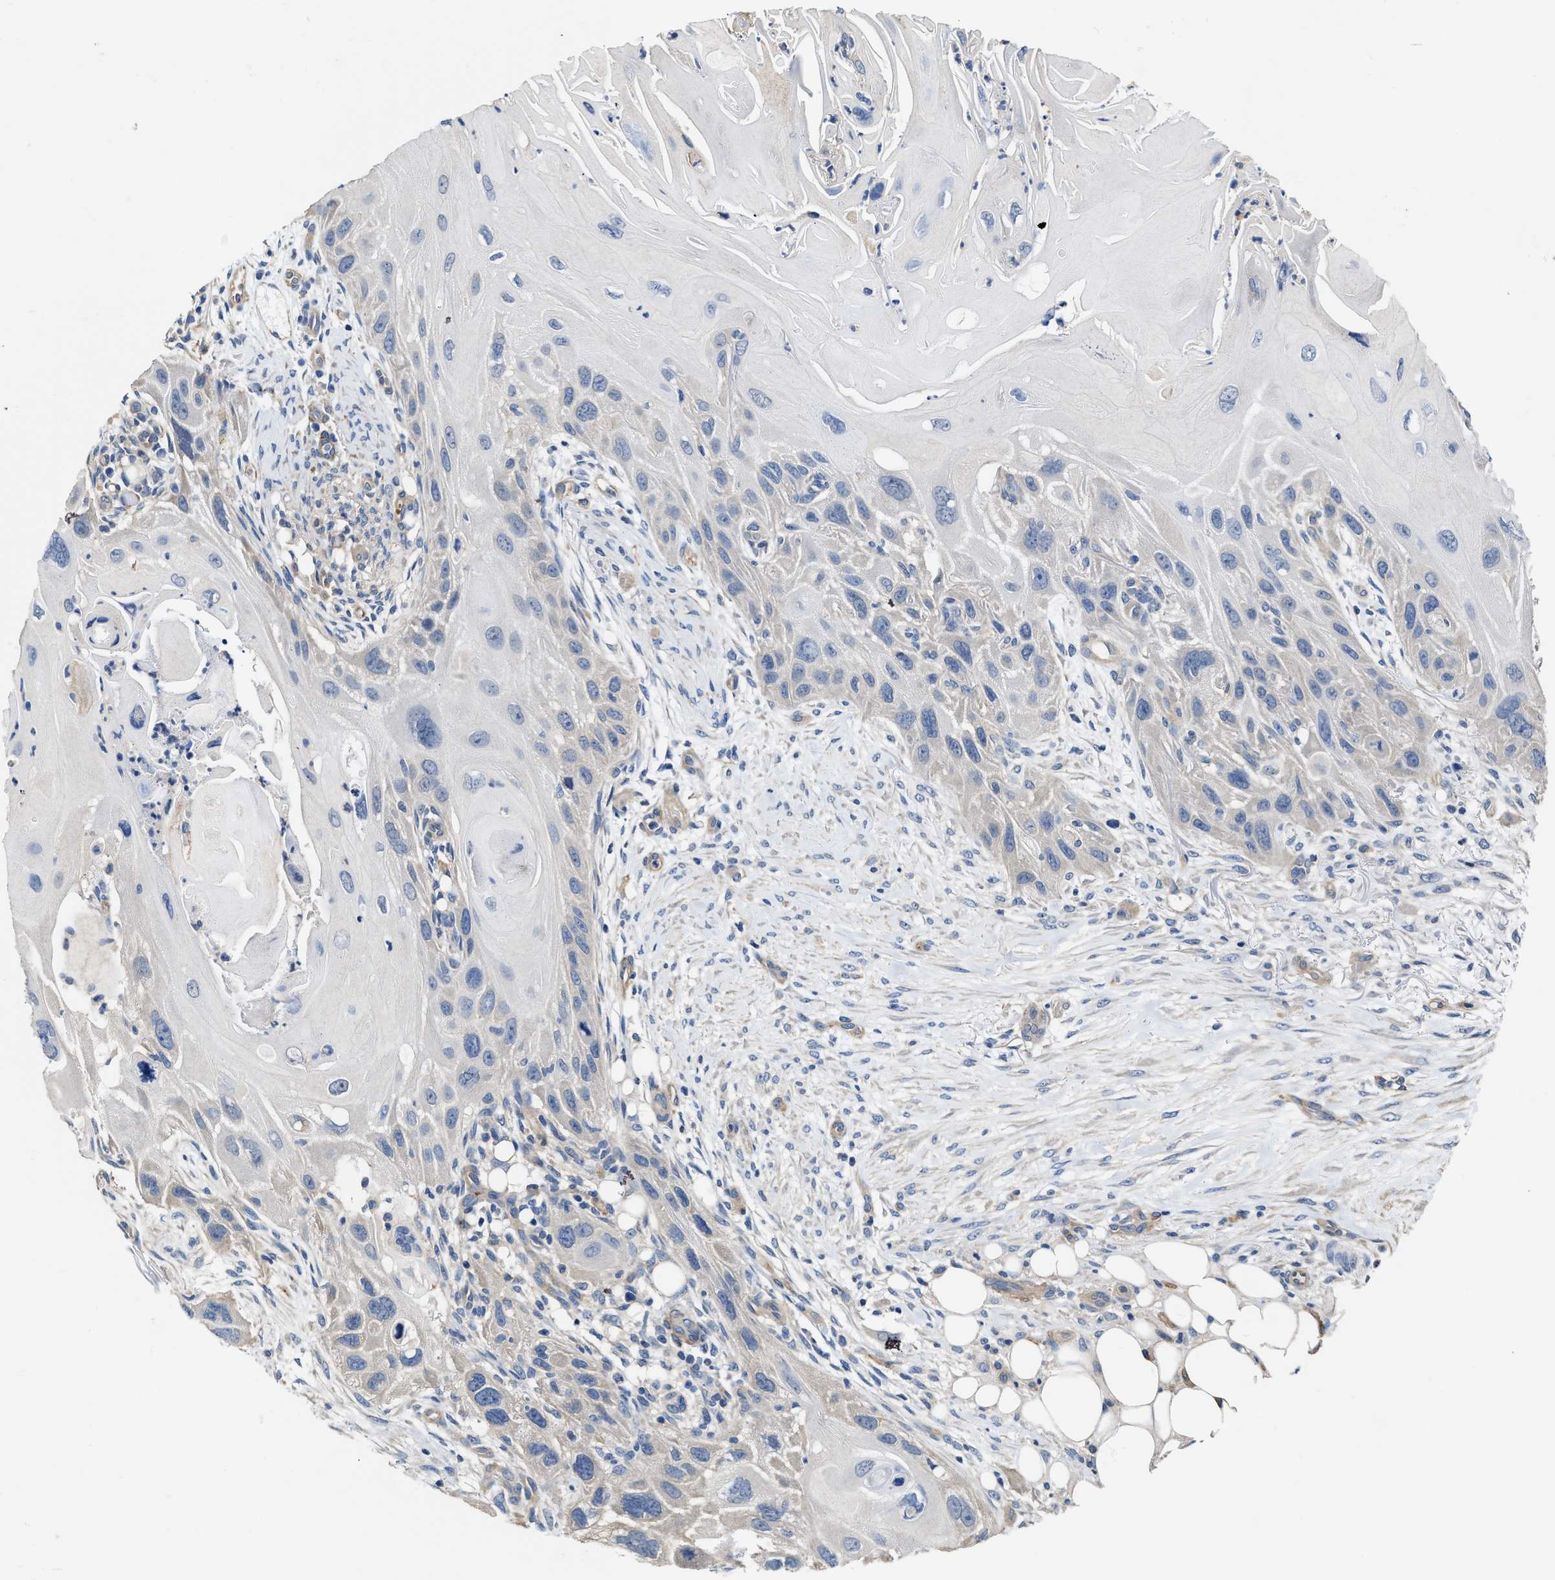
{"staining": {"intensity": "negative", "quantity": "none", "location": "none"}, "tissue": "skin cancer", "cell_type": "Tumor cells", "image_type": "cancer", "snomed": [{"axis": "morphology", "description": "Squamous cell carcinoma, NOS"}, {"axis": "topography", "description": "Skin"}], "caption": "Protein analysis of skin squamous cell carcinoma demonstrates no significant positivity in tumor cells.", "gene": "C22orf42", "patient": {"sex": "female", "age": 77}}